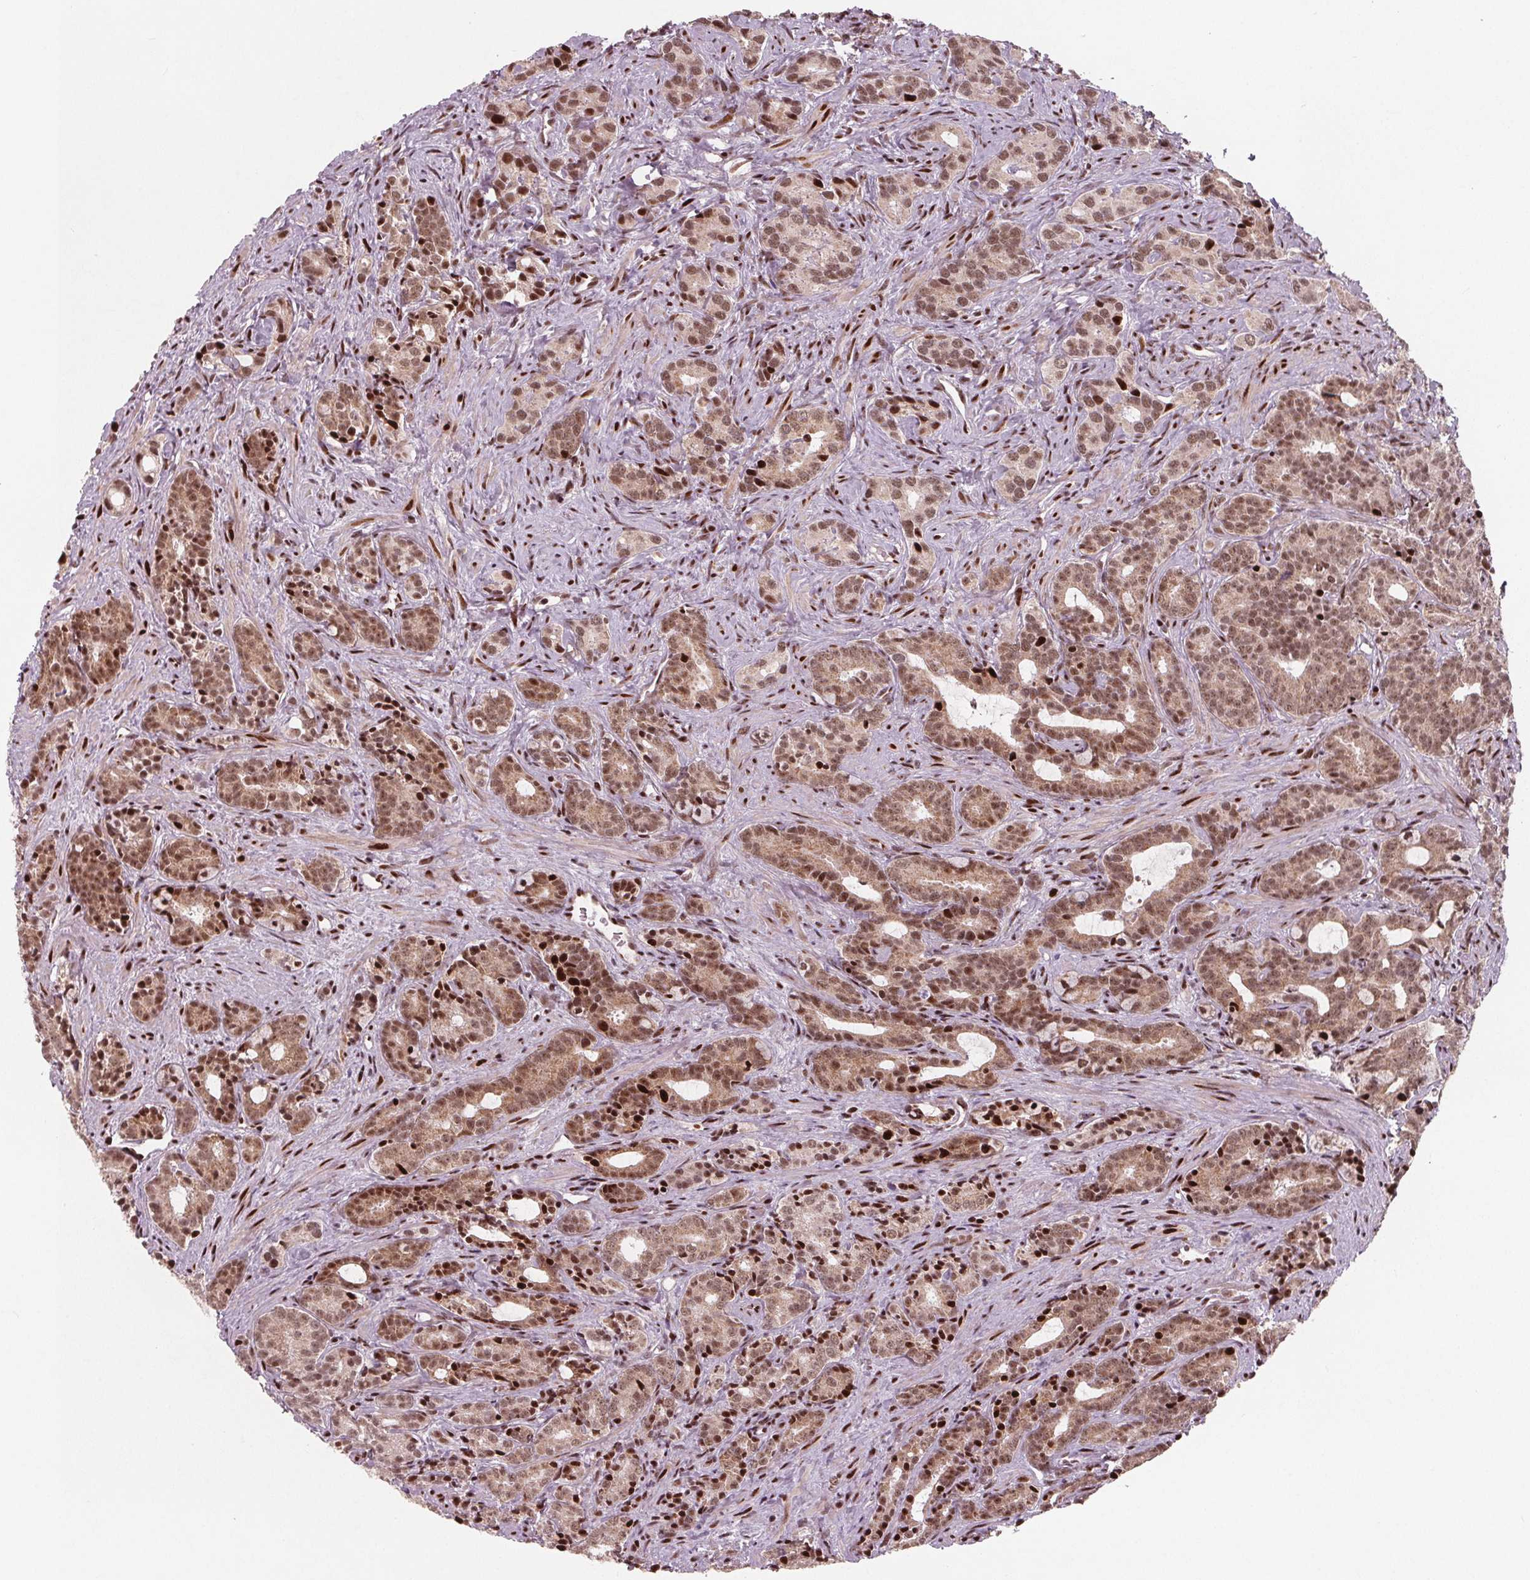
{"staining": {"intensity": "moderate", "quantity": ">75%", "location": "cytoplasmic/membranous,nuclear"}, "tissue": "prostate cancer", "cell_type": "Tumor cells", "image_type": "cancer", "snomed": [{"axis": "morphology", "description": "Adenocarcinoma, High grade"}, {"axis": "topography", "description": "Prostate"}], "caption": "Tumor cells exhibit moderate cytoplasmic/membranous and nuclear positivity in approximately >75% of cells in prostate cancer. (DAB IHC, brown staining for protein, blue staining for nuclei).", "gene": "SNRNP35", "patient": {"sex": "male", "age": 84}}